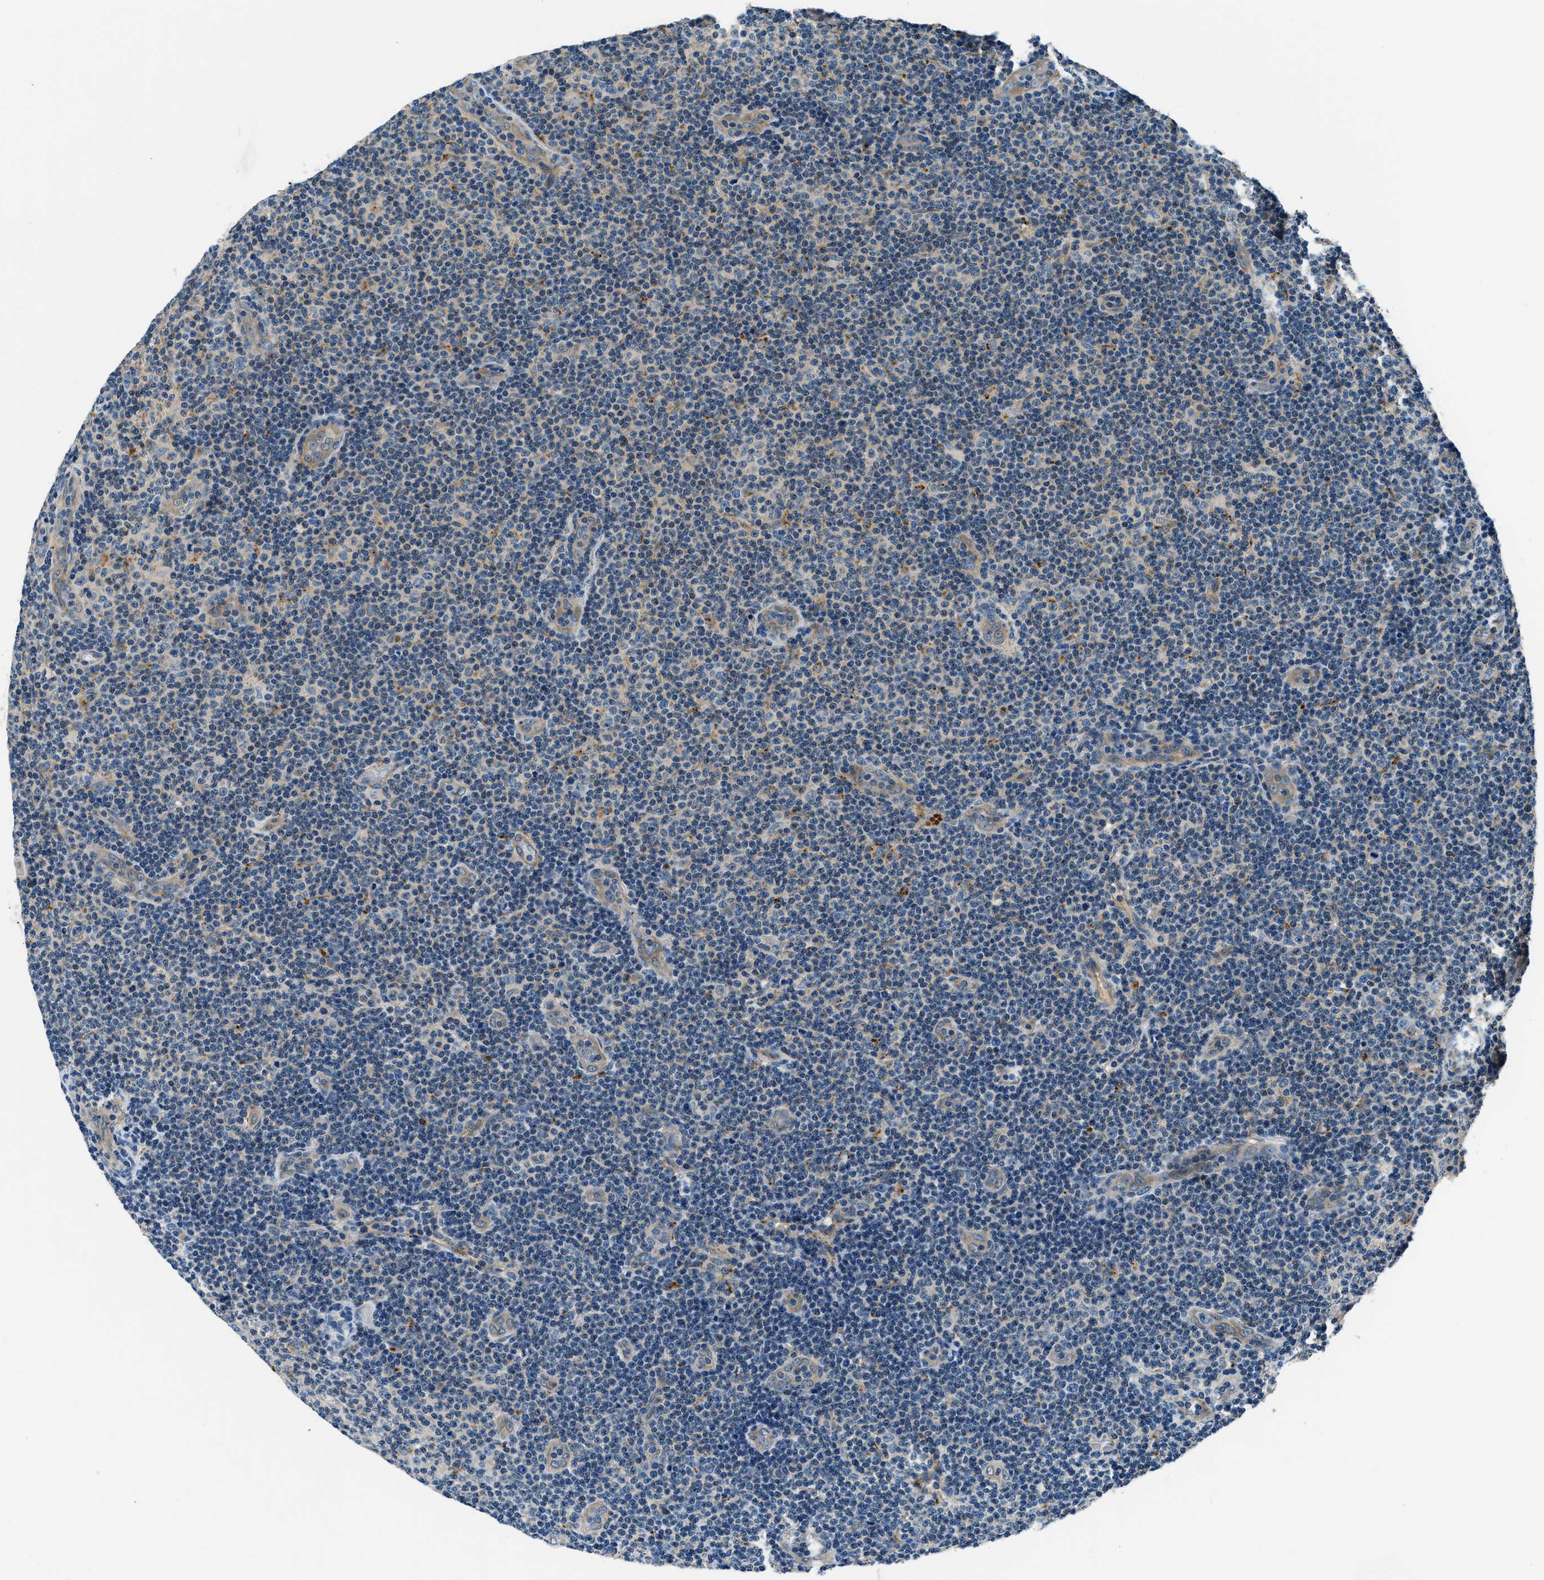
{"staining": {"intensity": "negative", "quantity": "none", "location": "none"}, "tissue": "lymphoma", "cell_type": "Tumor cells", "image_type": "cancer", "snomed": [{"axis": "morphology", "description": "Malignant lymphoma, non-Hodgkin's type, Low grade"}, {"axis": "topography", "description": "Lymph node"}], "caption": "A histopathology image of lymphoma stained for a protein exhibits no brown staining in tumor cells.", "gene": "SLC19A2", "patient": {"sex": "male", "age": 83}}